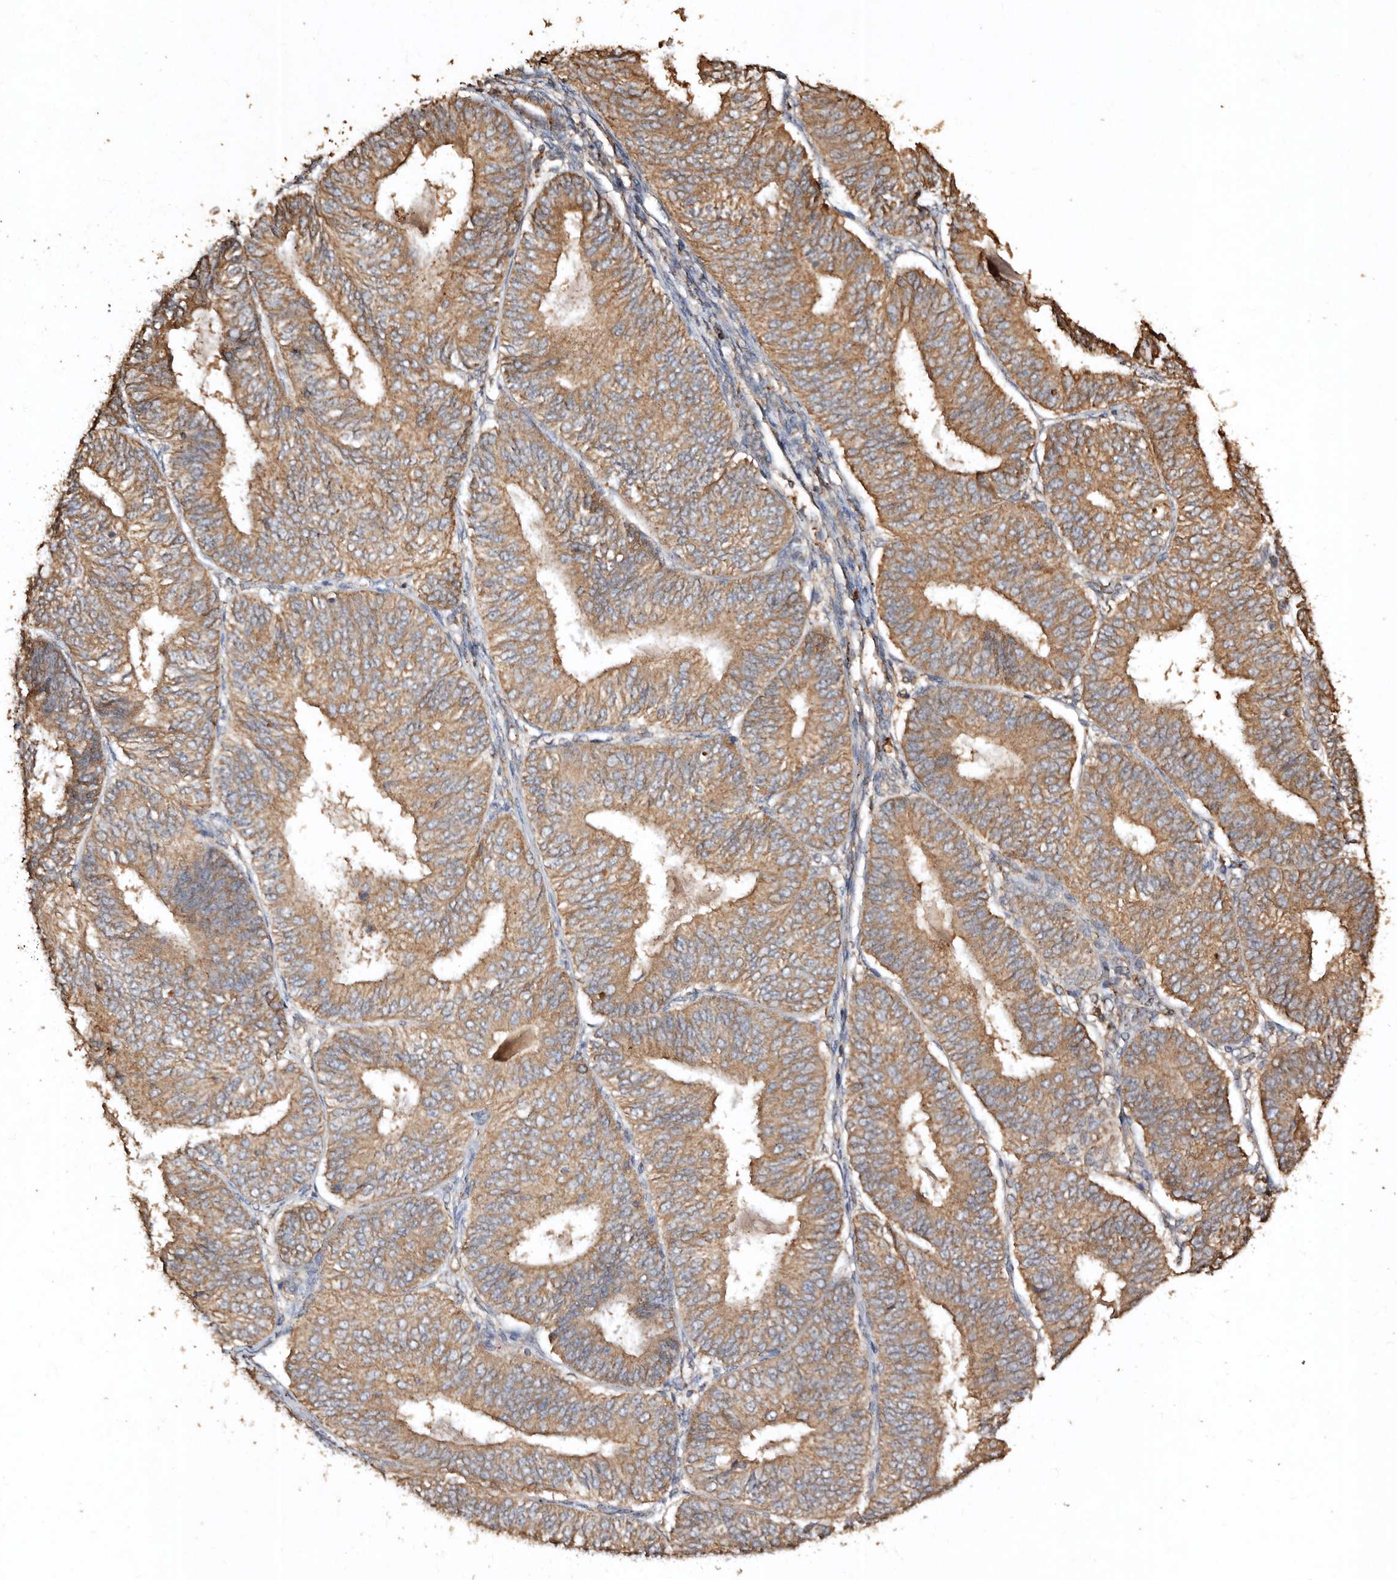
{"staining": {"intensity": "moderate", "quantity": ">75%", "location": "cytoplasmic/membranous"}, "tissue": "endometrial cancer", "cell_type": "Tumor cells", "image_type": "cancer", "snomed": [{"axis": "morphology", "description": "Adenocarcinoma, NOS"}, {"axis": "topography", "description": "Endometrium"}], "caption": "There is medium levels of moderate cytoplasmic/membranous positivity in tumor cells of adenocarcinoma (endometrial), as demonstrated by immunohistochemical staining (brown color).", "gene": "FARS2", "patient": {"sex": "female", "age": 58}}